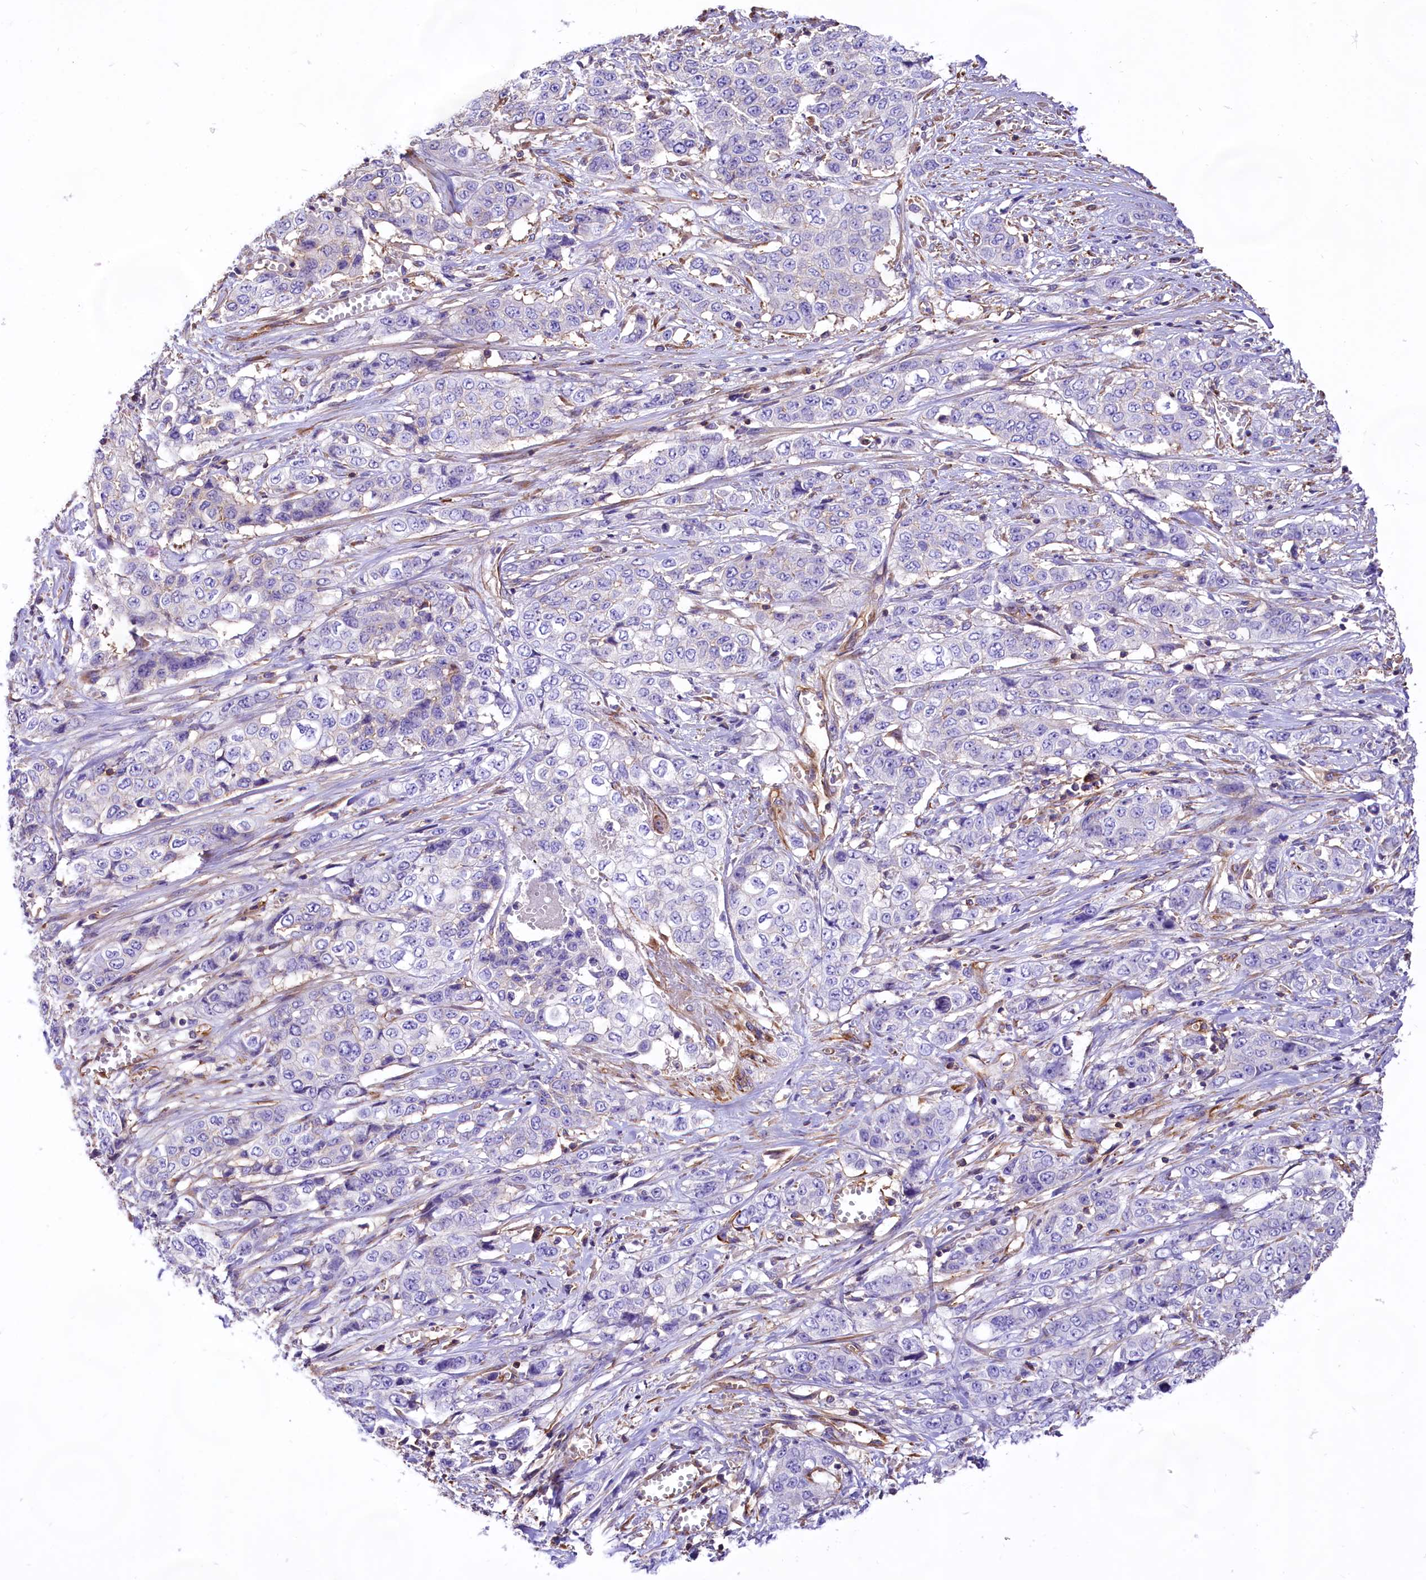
{"staining": {"intensity": "negative", "quantity": "none", "location": "none"}, "tissue": "stomach cancer", "cell_type": "Tumor cells", "image_type": "cancer", "snomed": [{"axis": "morphology", "description": "Adenocarcinoma, NOS"}, {"axis": "topography", "description": "Stomach, upper"}], "caption": "DAB immunohistochemical staining of human stomach cancer demonstrates no significant expression in tumor cells.", "gene": "CD99", "patient": {"sex": "male", "age": 62}}